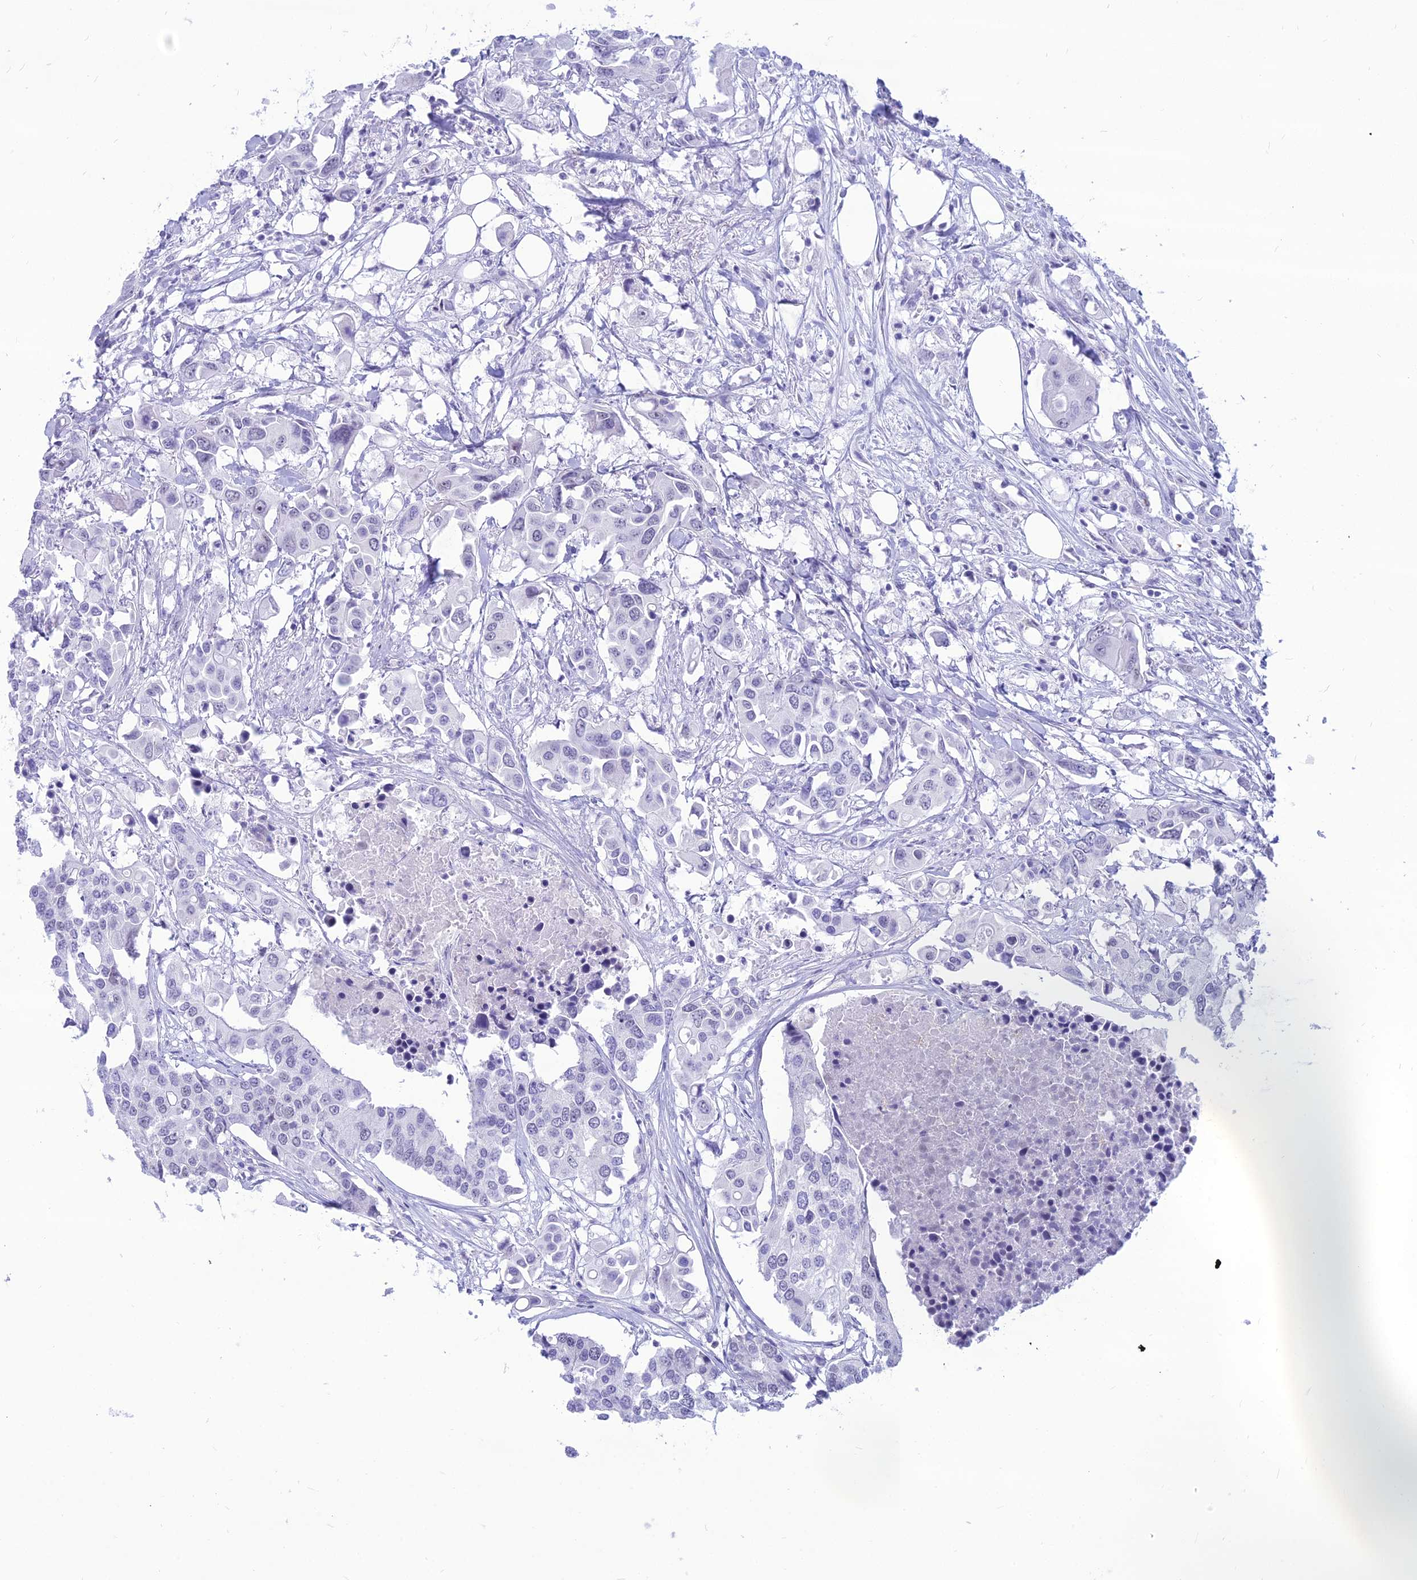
{"staining": {"intensity": "negative", "quantity": "none", "location": "none"}, "tissue": "colorectal cancer", "cell_type": "Tumor cells", "image_type": "cancer", "snomed": [{"axis": "morphology", "description": "Adenocarcinoma, NOS"}, {"axis": "topography", "description": "Colon"}], "caption": "Immunohistochemistry (IHC) photomicrograph of neoplastic tissue: human adenocarcinoma (colorectal) stained with DAB (3,3'-diaminobenzidine) shows no significant protein expression in tumor cells.", "gene": "DHX40", "patient": {"sex": "male", "age": 77}}